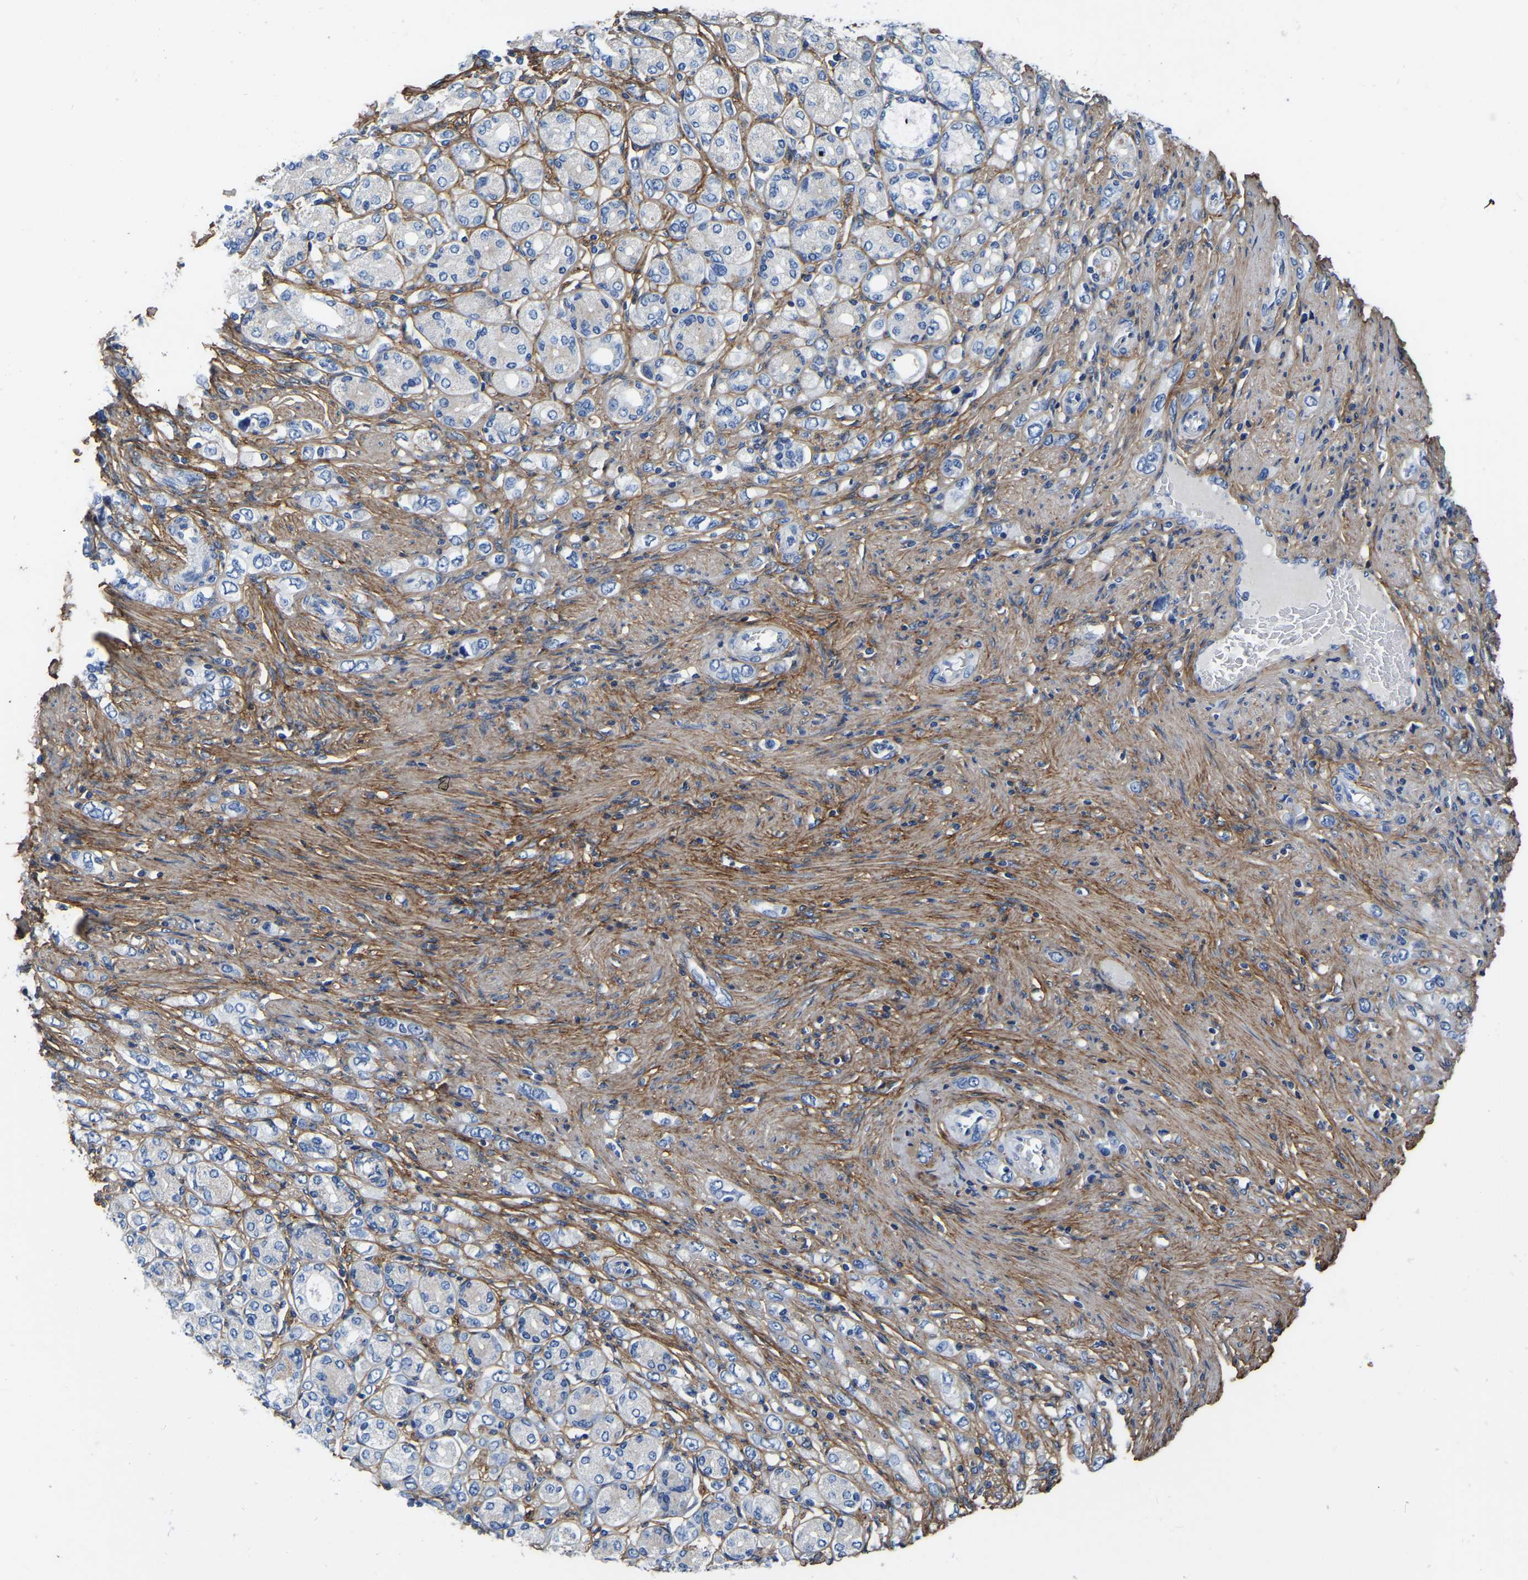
{"staining": {"intensity": "negative", "quantity": "none", "location": "none"}, "tissue": "stomach cancer", "cell_type": "Tumor cells", "image_type": "cancer", "snomed": [{"axis": "morphology", "description": "Adenocarcinoma, NOS"}, {"axis": "topography", "description": "Stomach"}], "caption": "Protein analysis of stomach cancer displays no significant positivity in tumor cells. The staining is performed using DAB brown chromogen with nuclei counter-stained in using hematoxylin.", "gene": "COL6A1", "patient": {"sex": "female", "age": 65}}